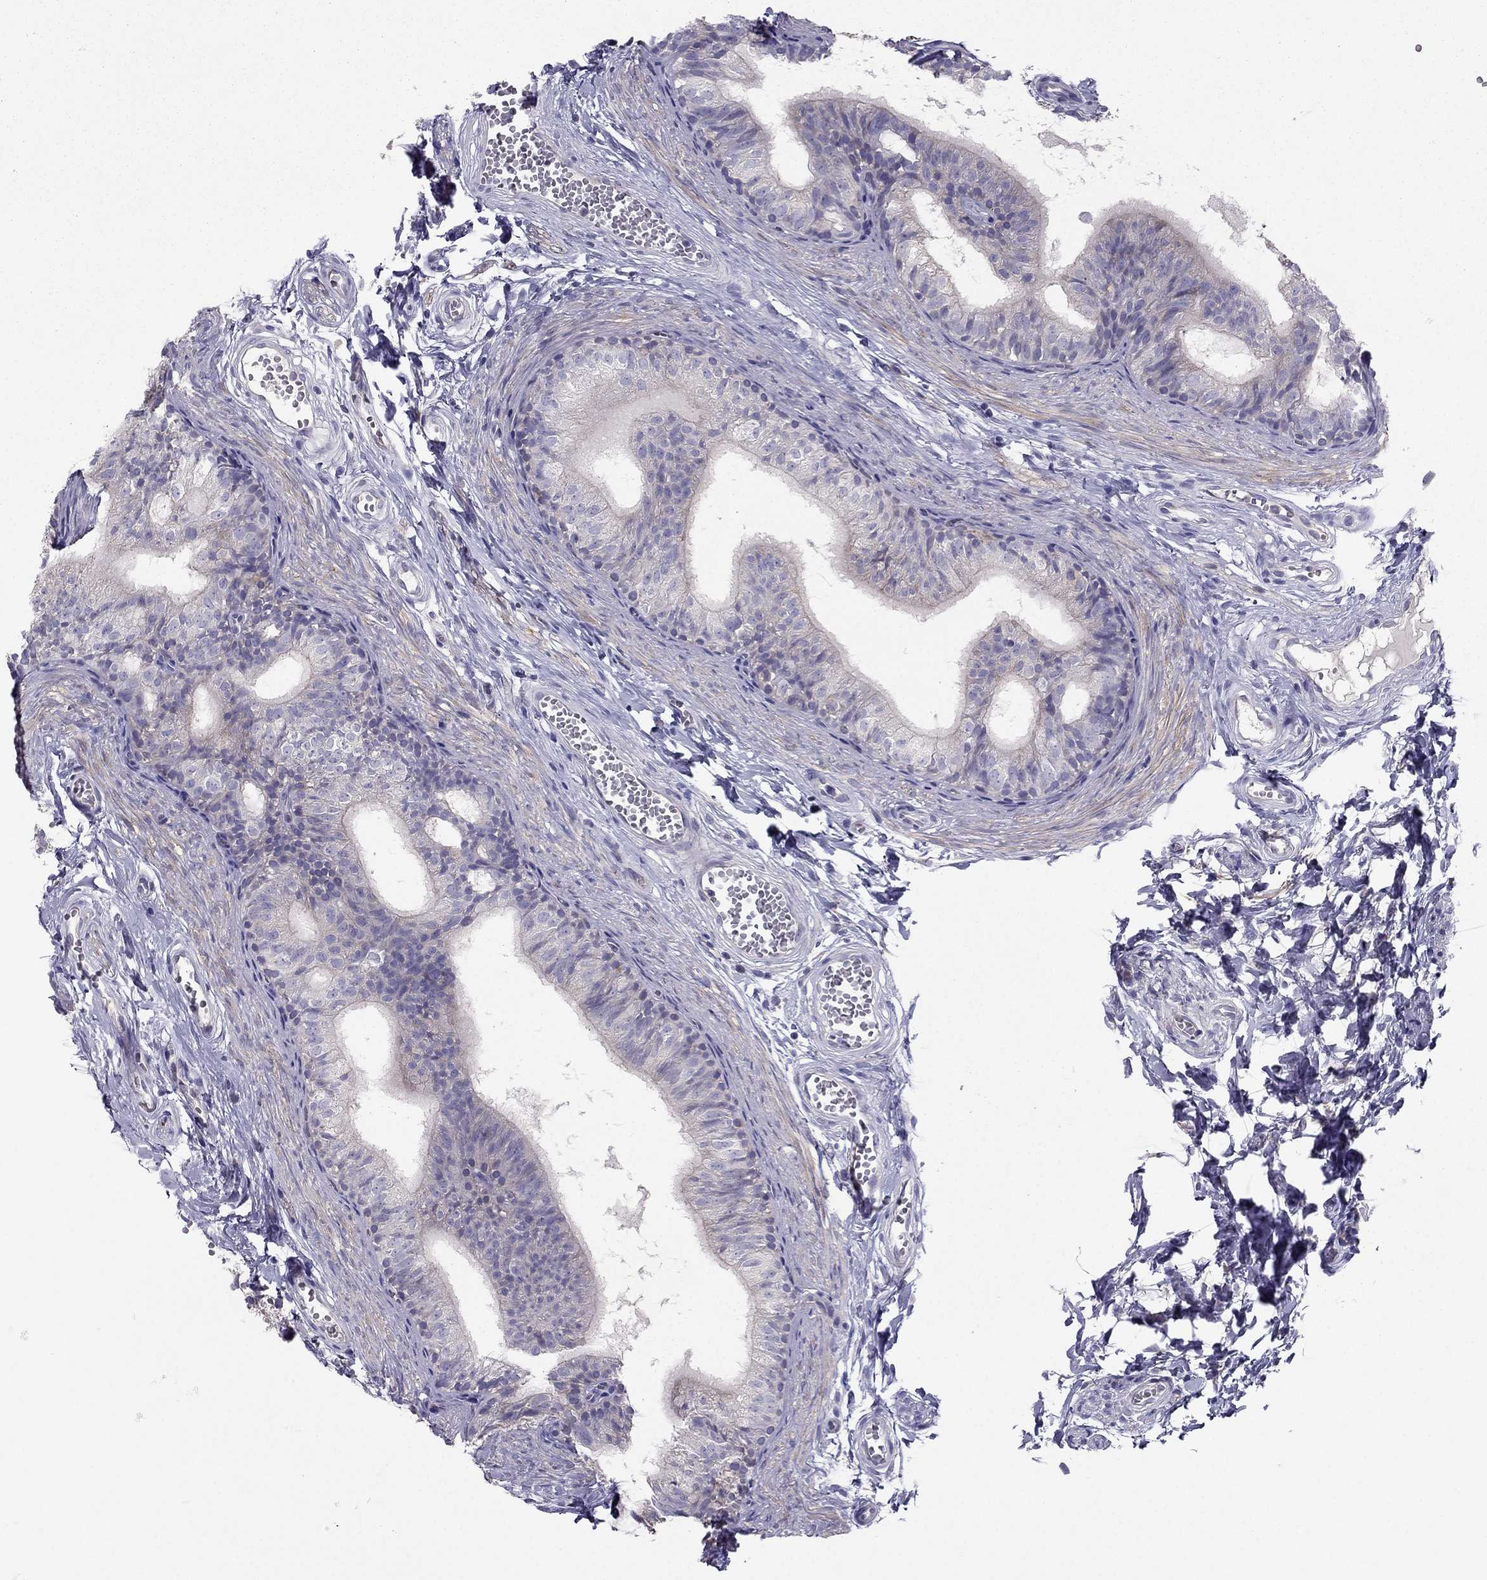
{"staining": {"intensity": "weak", "quantity": "25%-75%", "location": "cytoplasmic/membranous"}, "tissue": "epididymis", "cell_type": "Glandular cells", "image_type": "normal", "snomed": [{"axis": "morphology", "description": "Normal tissue, NOS"}, {"axis": "topography", "description": "Epididymis"}], "caption": "Unremarkable epididymis displays weak cytoplasmic/membranous staining in approximately 25%-75% of glandular cells.", "gene": "SYT5", "patient": {"sex": "male", "age": 22}}